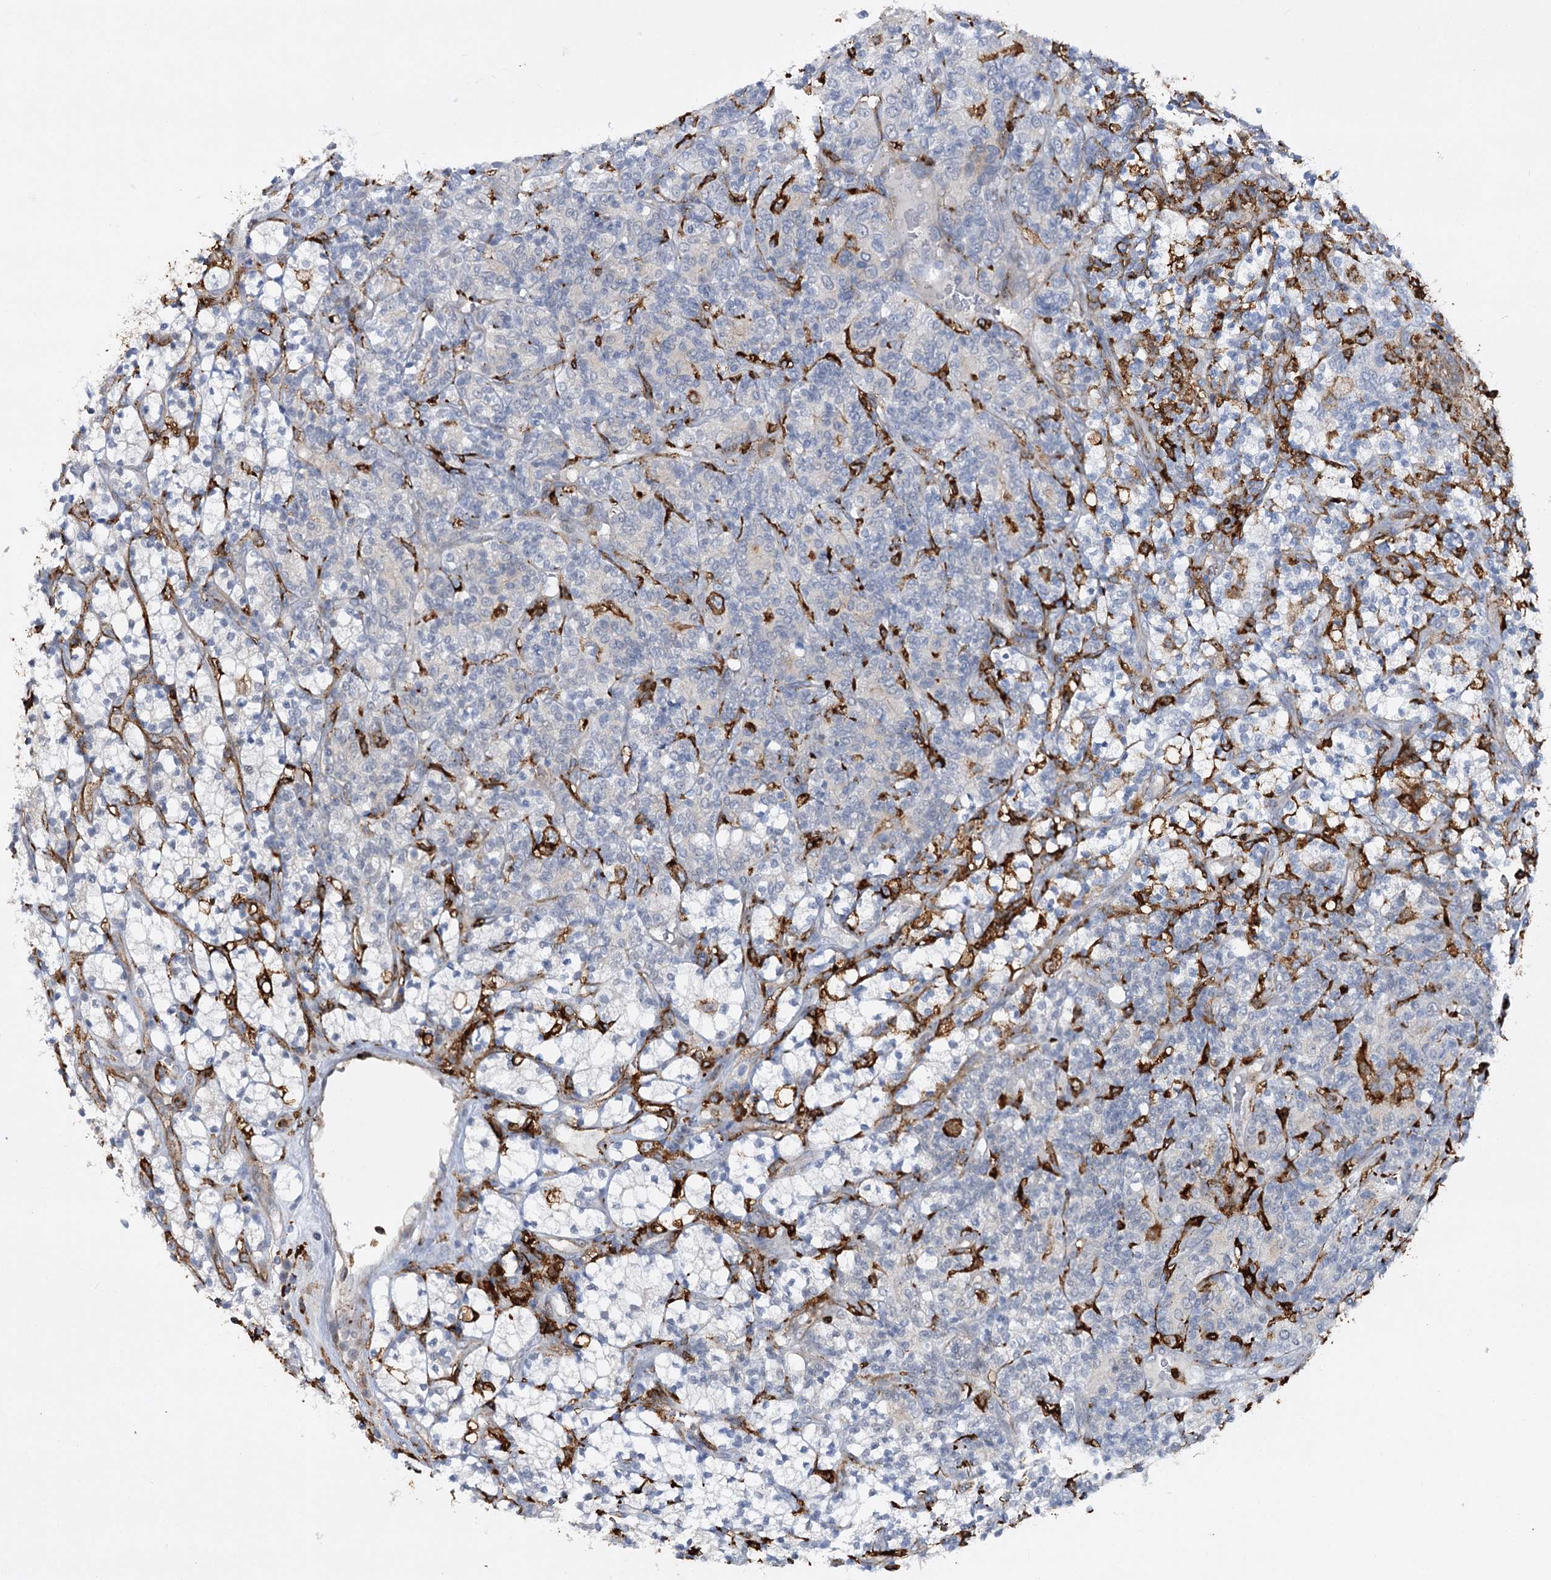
{"staining": {"intensity": "negative", "quantity": "none", "location": "none"}, "tissue": "renal cancer", "cell_type": "Tumor cells", "image_type": "cancer", "snomed": [{"axis": "morphology", "description": "Adenocarcinoma, NOS"}, {"axis": "topography", "description": "Kidney"}], "caption": "The image displays no staining of tumor cells in adenocarcinoma (renal). (IHC, brightfield microscopy, high magnification).", "gene": "PIWIL4", "patient": {"sex": "male", "age": 77}}